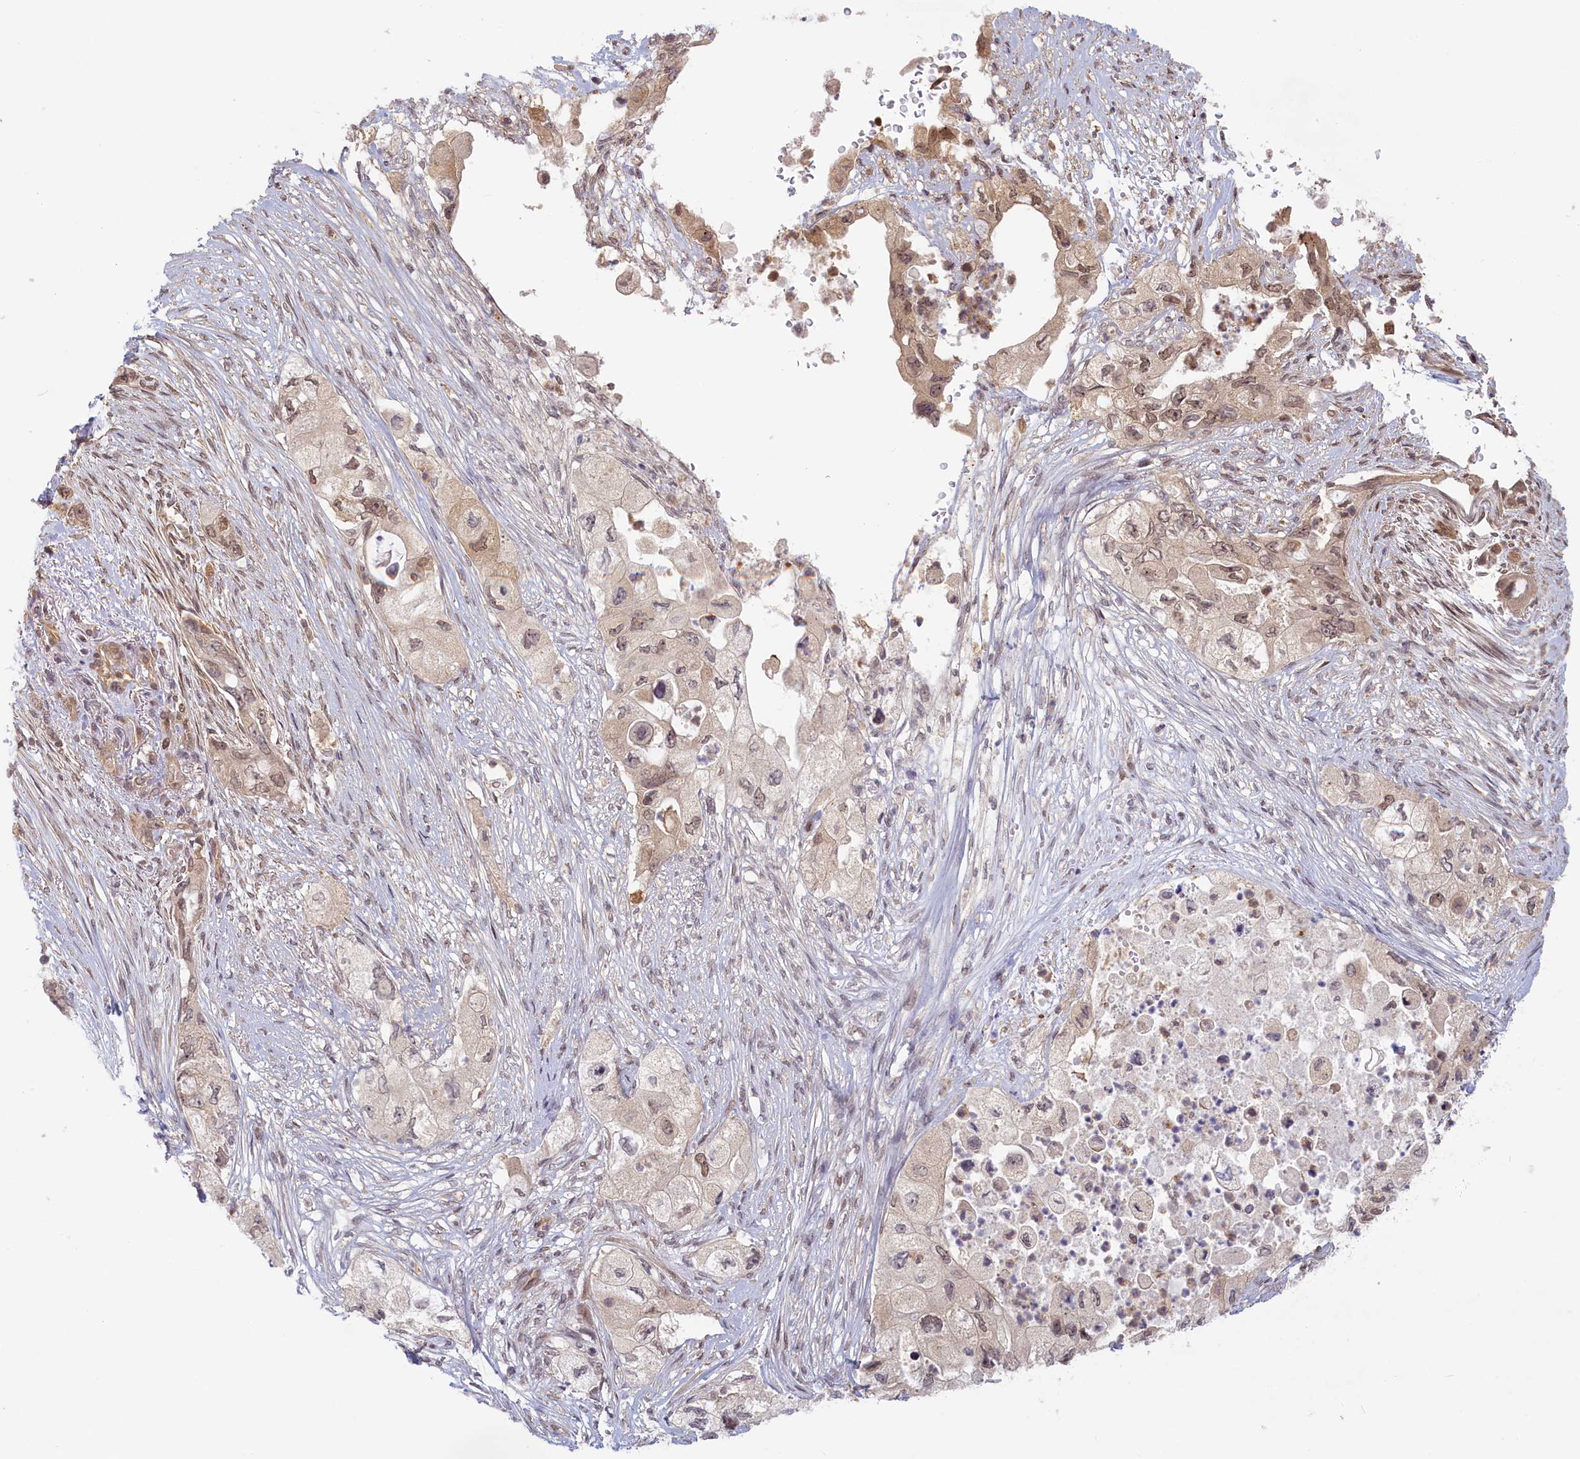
{"staining": {"intensity": "moderate", "quantity": "<25%", "location": "nuclear"}, "tissue": "pancreatic cancer", "cell_type": "Tumor cells", "image_type": "cancer", "snomed": [{"axis": "morphology", "description": "Adenocarcinoma, NOS"}, {"axis": "topography", "description": "Pancreas"}], "caption": "Immunohistochemical staining of human pancreatic adenocarcinoma demonstrates low levels of moderate nuclear expression in about <25% of tumor cells. (Stains: DAB in brown, nuclei in blue, Microscopy: brightfield microscopy at high magnification).", "gene": "C19orf44", "patient": {"sex": "female", "age": 73}}